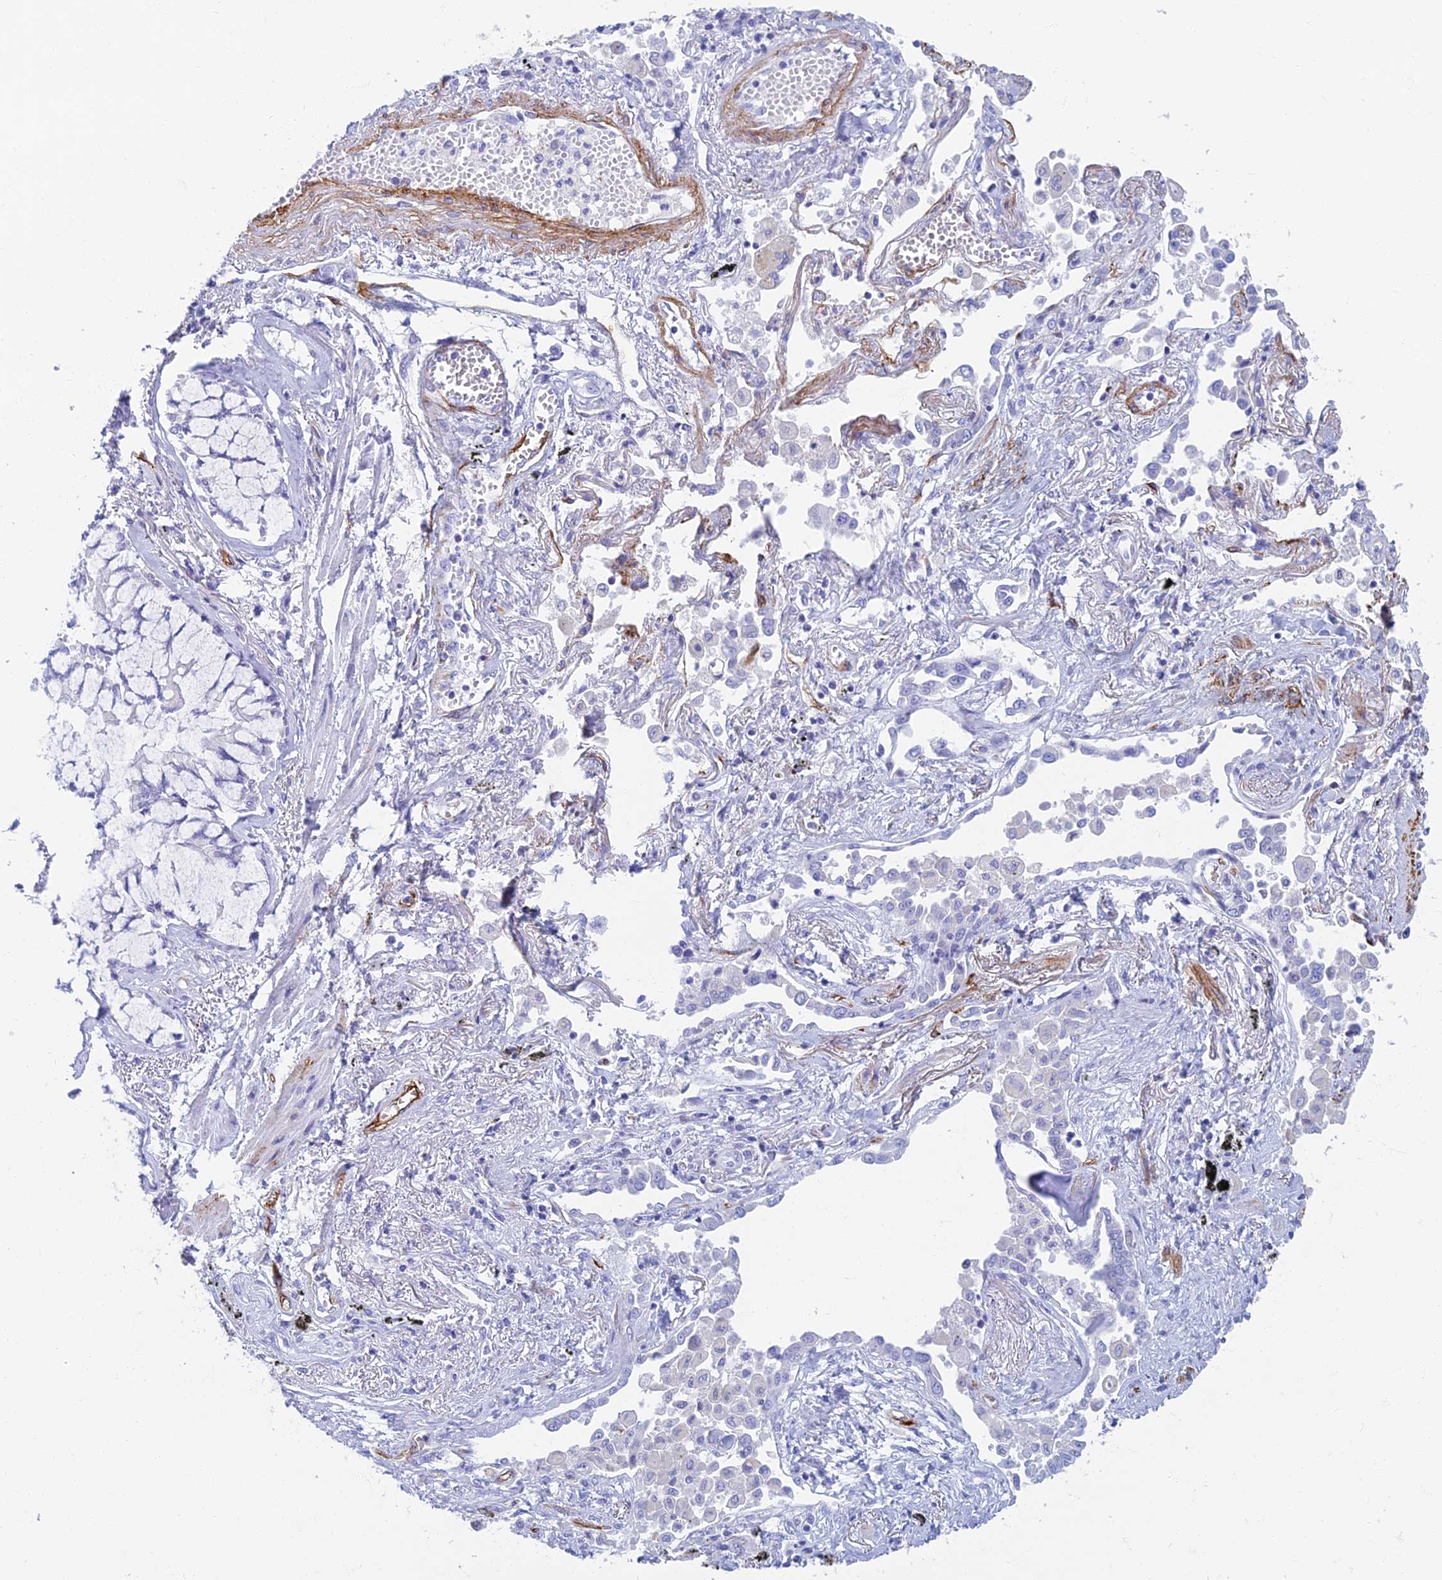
{"staining": {"intensity": "negative", "quantity": "none", "location": "none"}, "tissue": "lung cancer", "cell_type": "Tumor cells", "image_type": "cancer", "snomed": [{"axis": "morphology", "description": "Adenocarcinoma, NOS"}, {"axis": "topography", "description": "Lung"}], "caption": "DAB (3,3'-diaminobenzidine) immunohistochemical staining of human adenocarcinoma (lung) reveals no significant positivity in tumor cells.", "gene": "ETFRF1", "patient": {"sex": "male", "age": 67}}